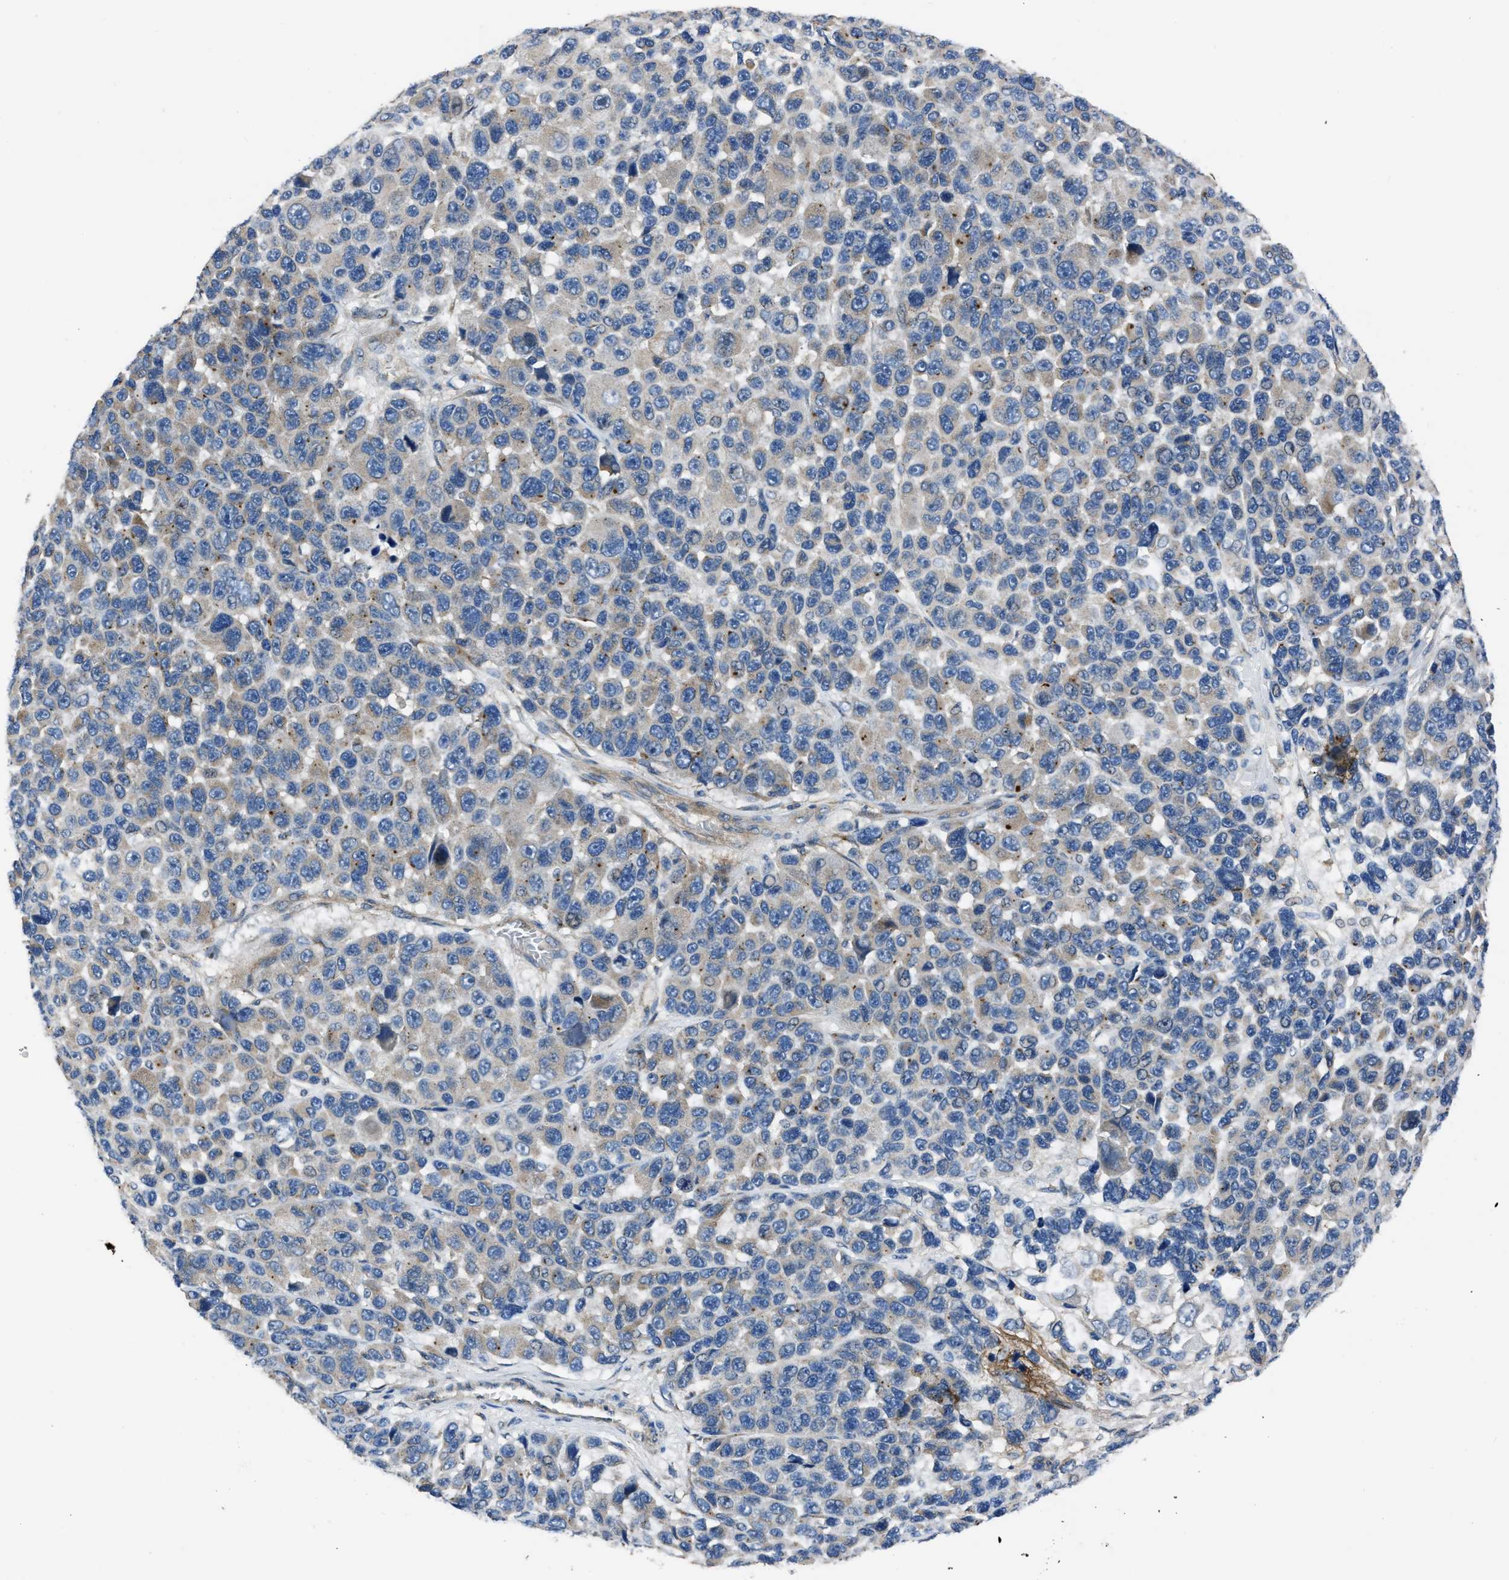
{"staining": {"intensity": "negative", "quantity": "none", "location": "none"}, "tissue": "melanoma", "cell_type": "Tumor cells", "image_type": "cancer", "snomed": [{"axis": "morphology", "description": "Malignant melanoma, NOS"}, {"axis": "topography", "description": "Skin"}], "caption": "Immunohistochemistry (IHC) histopathology image of human malignant melanoma stained for a protein (brown), which exhibits no positivity in tumor cells.", "gene": "ERC1", "patient": {"sex": "male", "age": 53}}